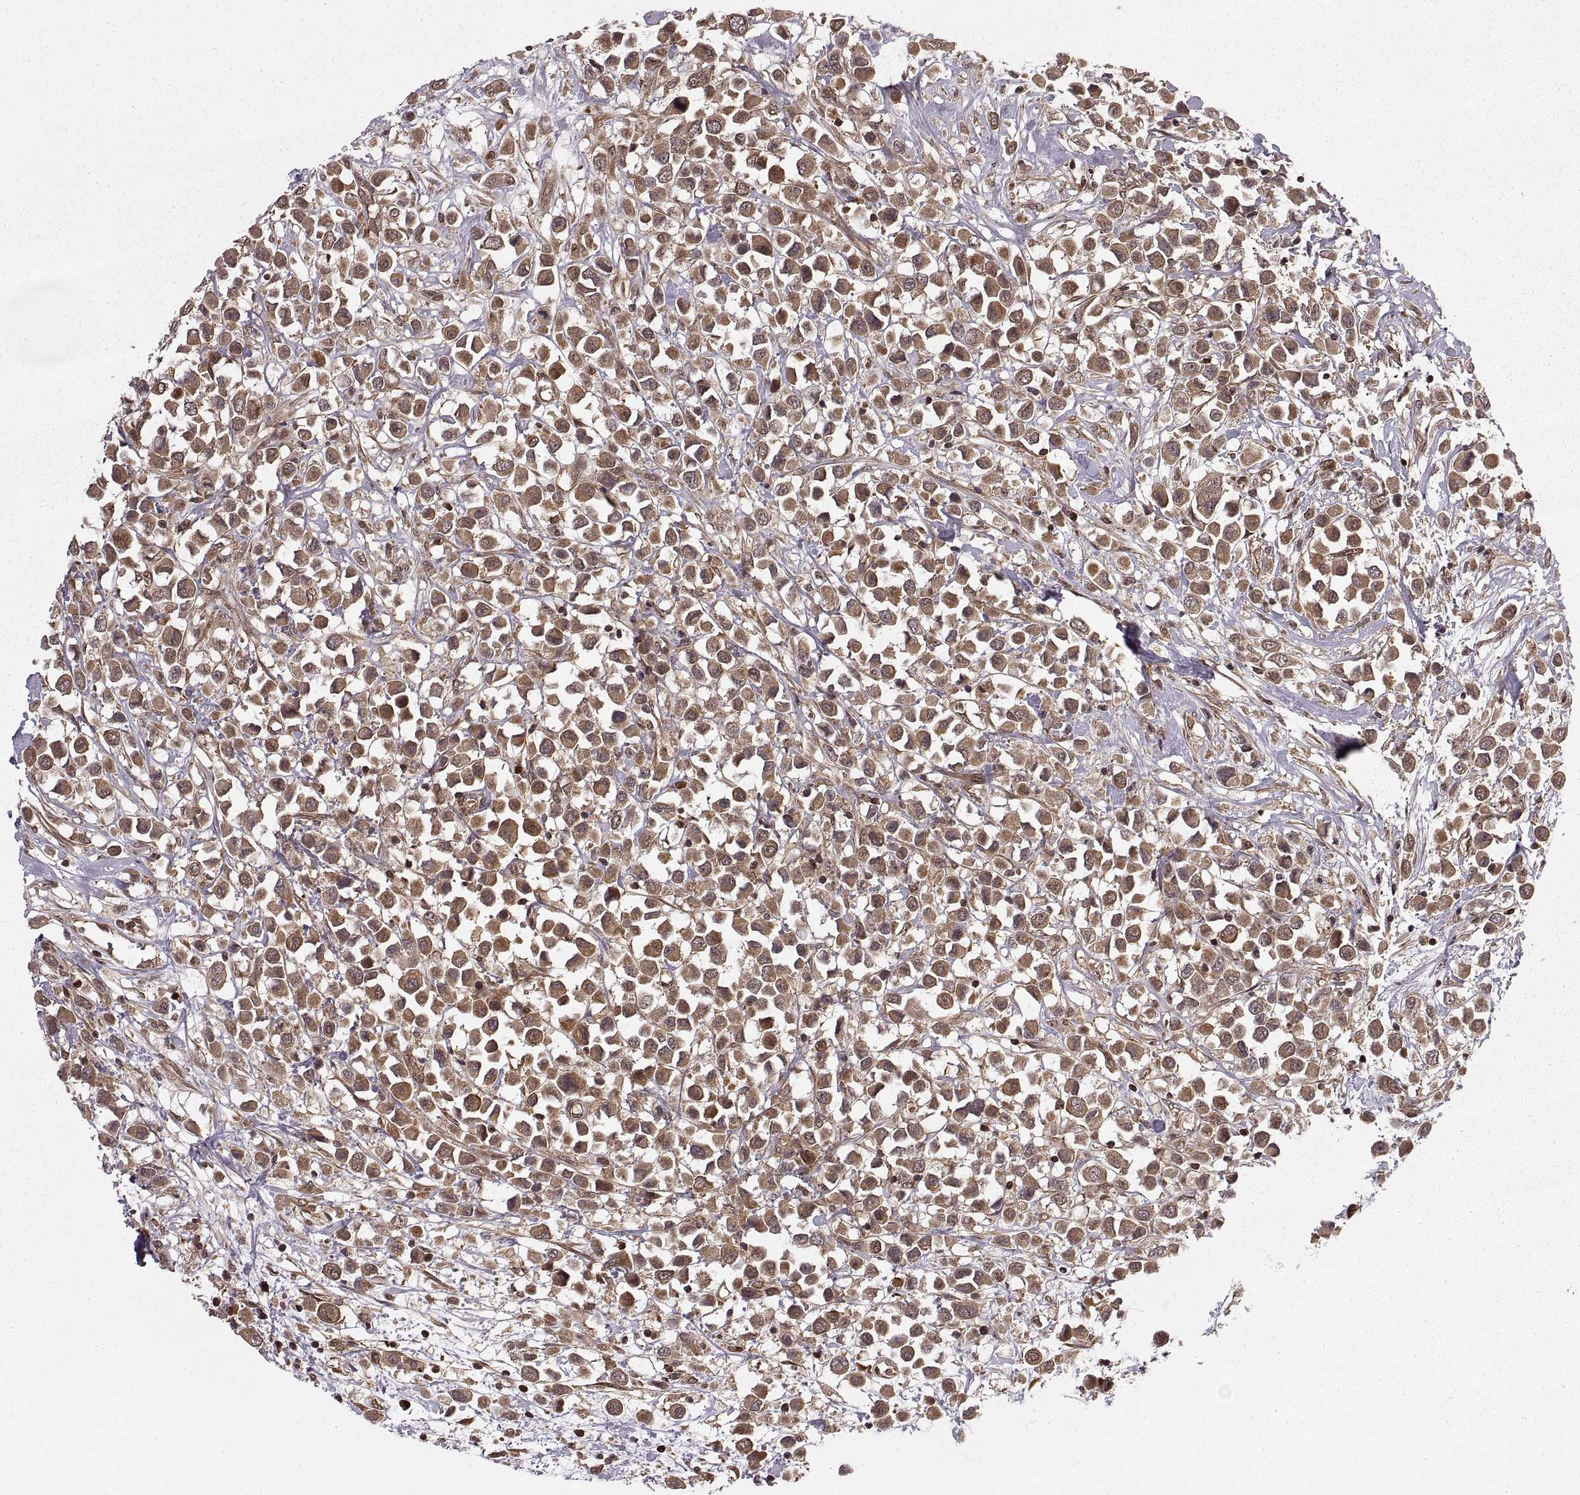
{"staining": {"intensity": "strong", "quantity": ">75%", "location": "cytoplasmic/membranous"}, "tissue": "breast cancer", "cell_type": "Tumor cells", "image_type": "cancer", "snomed": [{"axis": "morphology", "description": "Duct carcinoma"}, {"axis": "topography", "description": "Breast"}], "caption": "The immunohistochemical stain shows strong cytoplasmic/membranous positivity in tumor cells of breast cancer (invasive ductal carcinoma) tissue. Using DAB (brown) and hematoxylin (blue) stains, captured at high magnification using brightfield microscopy.", "gene": "DEDD", "patient": {"sex": "female", "age": 61}}